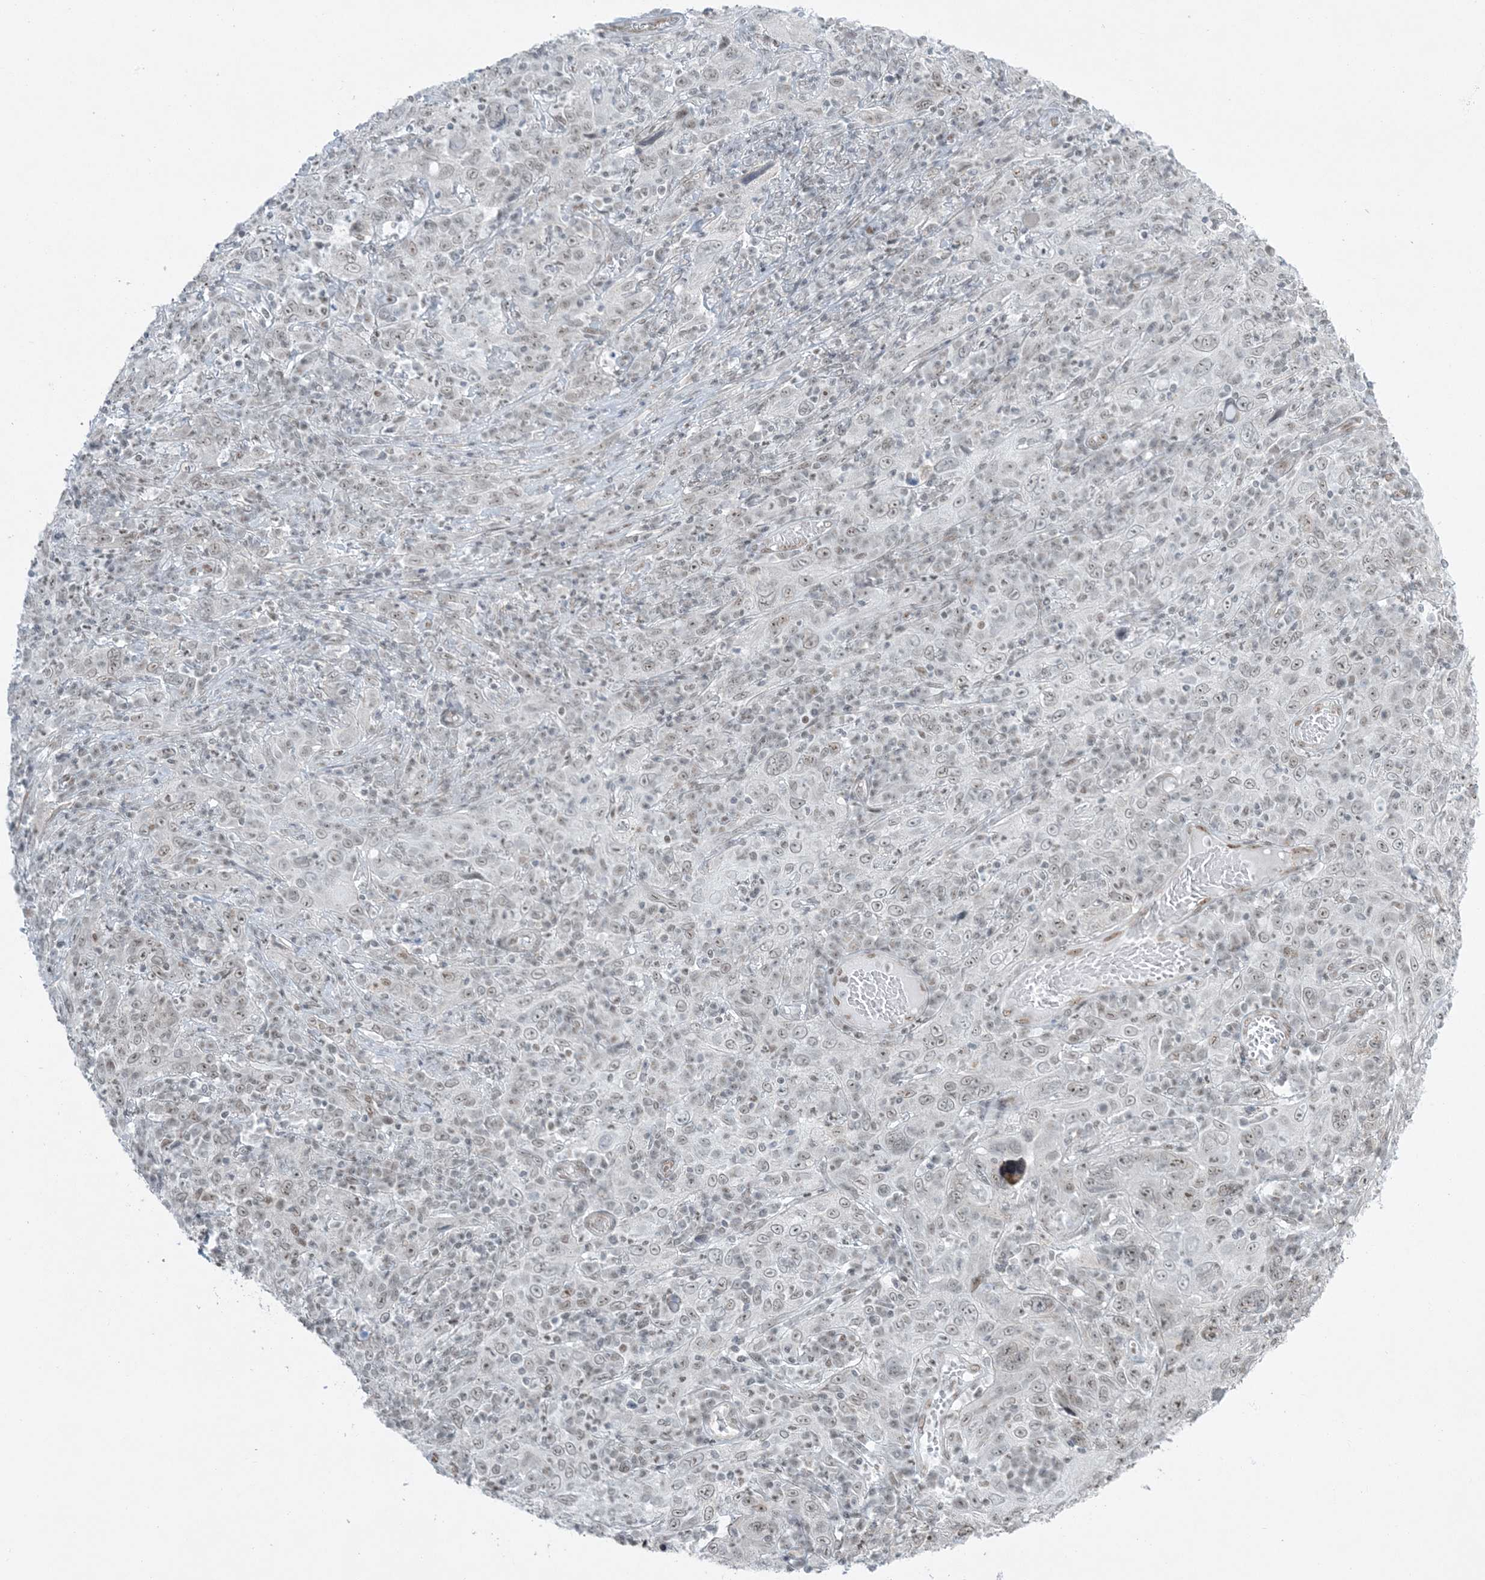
{"staining": {"intensity": "weak", "quantity": "<25%", "location": "nuclear"}, "tissue": "cervical cancer", "cell_type": "Tumor cells", "image_type": "cancer", "snomed": [{"axis": "morphology", "description": "Squamous cell carcinoma, NOS"}, {"axis": "topography", "description": "Cervix"}], "caption": "Squamous cell carcinoma (cervical) was stained to show a protein in brown. There is no significant staining in tumor cells.", "gene": "ZNF787", "patient": {"sex": "female", "age": 46}}